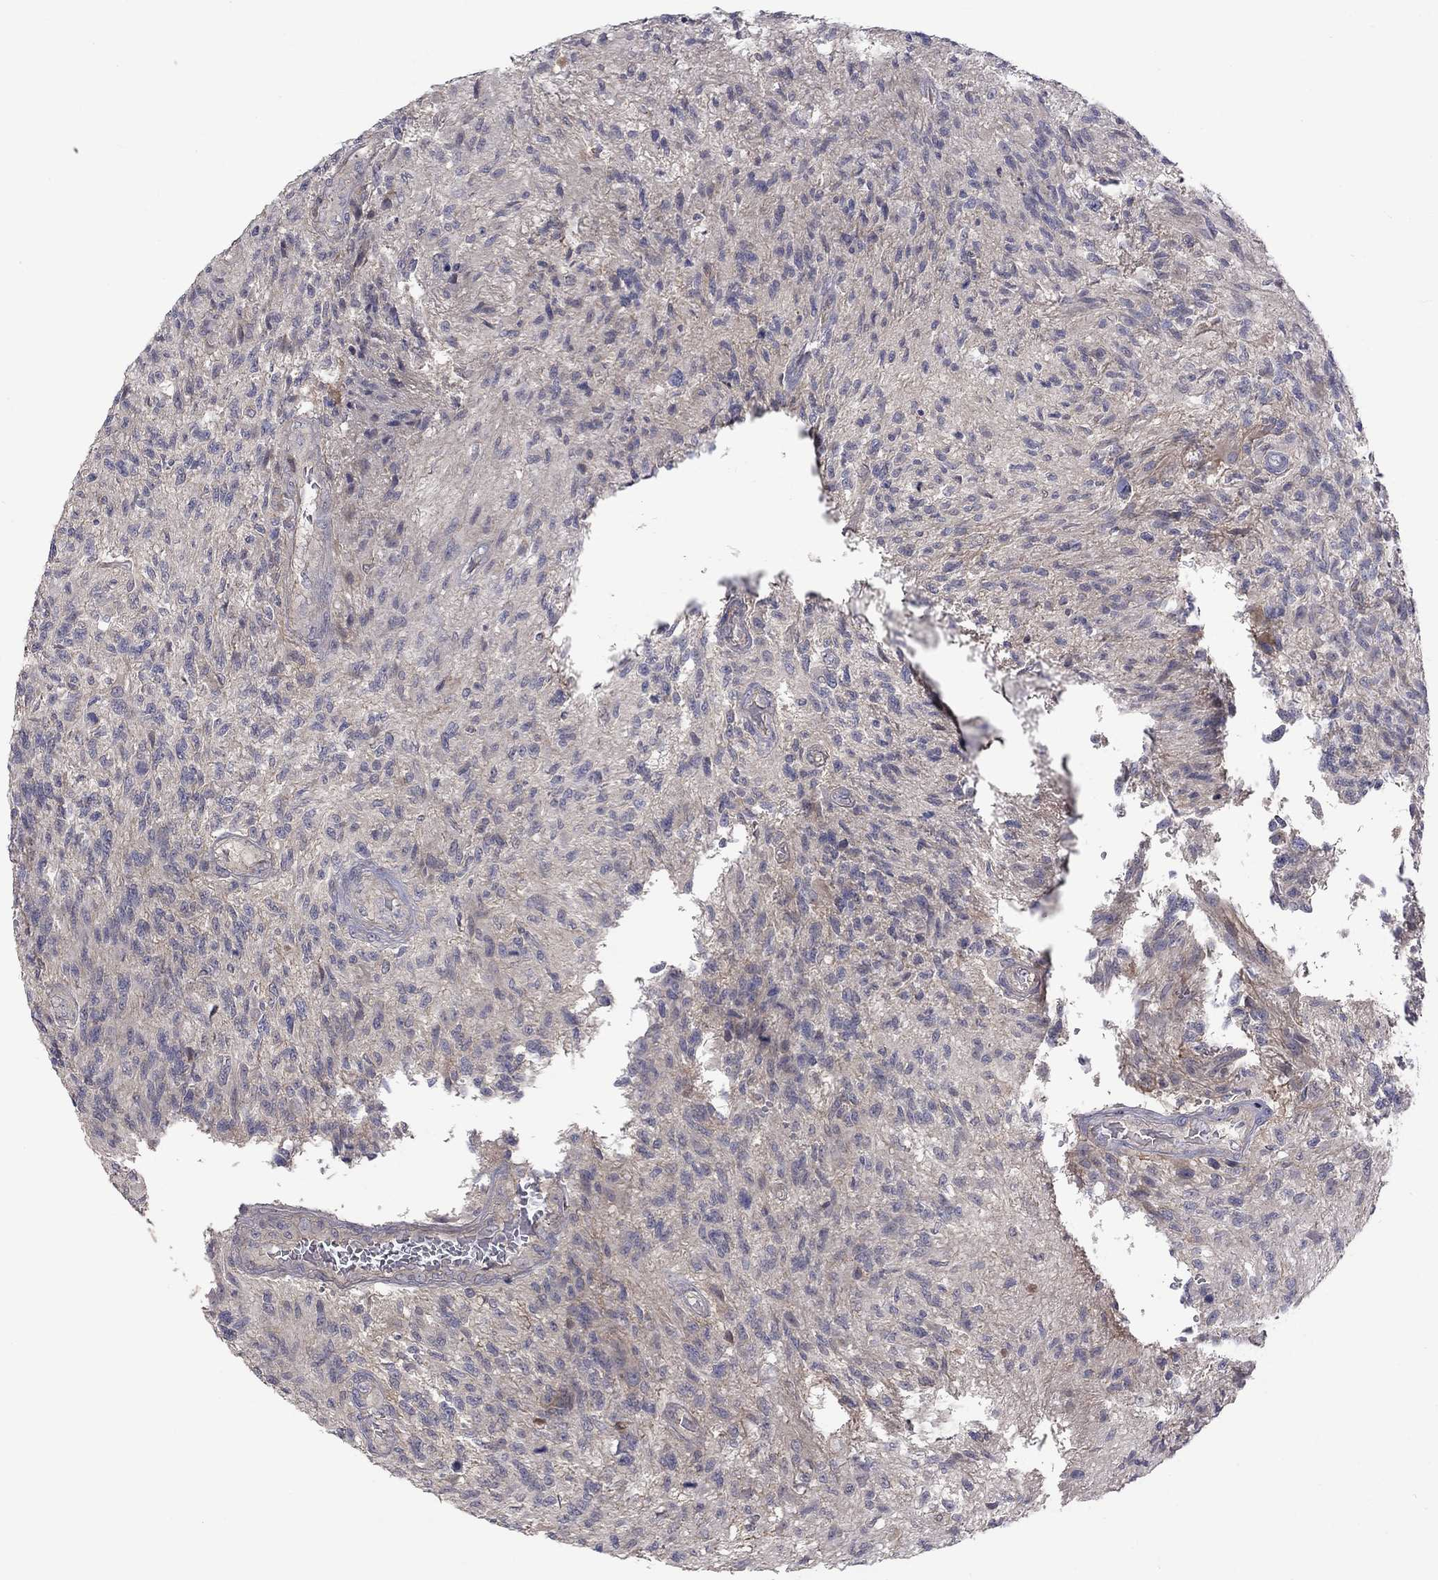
{"staining": {"intensity": "negative", "quantity": "none", "location": "none"}, "tissue": "glioma", "cell_type": "Tumor cells", "image_type": "cancer", "snomed": [{"axis": "morphology", "description": "Glioma, malignant, High grade"}, {"axis": "topography", "description": "Brain"}], "caption": "Immunohistochemistry (IHC) micrograph of neoplastic tissue: human malignant glioma (high-grade) stained with DAB exhibits no significant protein expression in tumor cells.", "gene": "SLC39A14", "patient": {"sex": "male", "age": 56}}